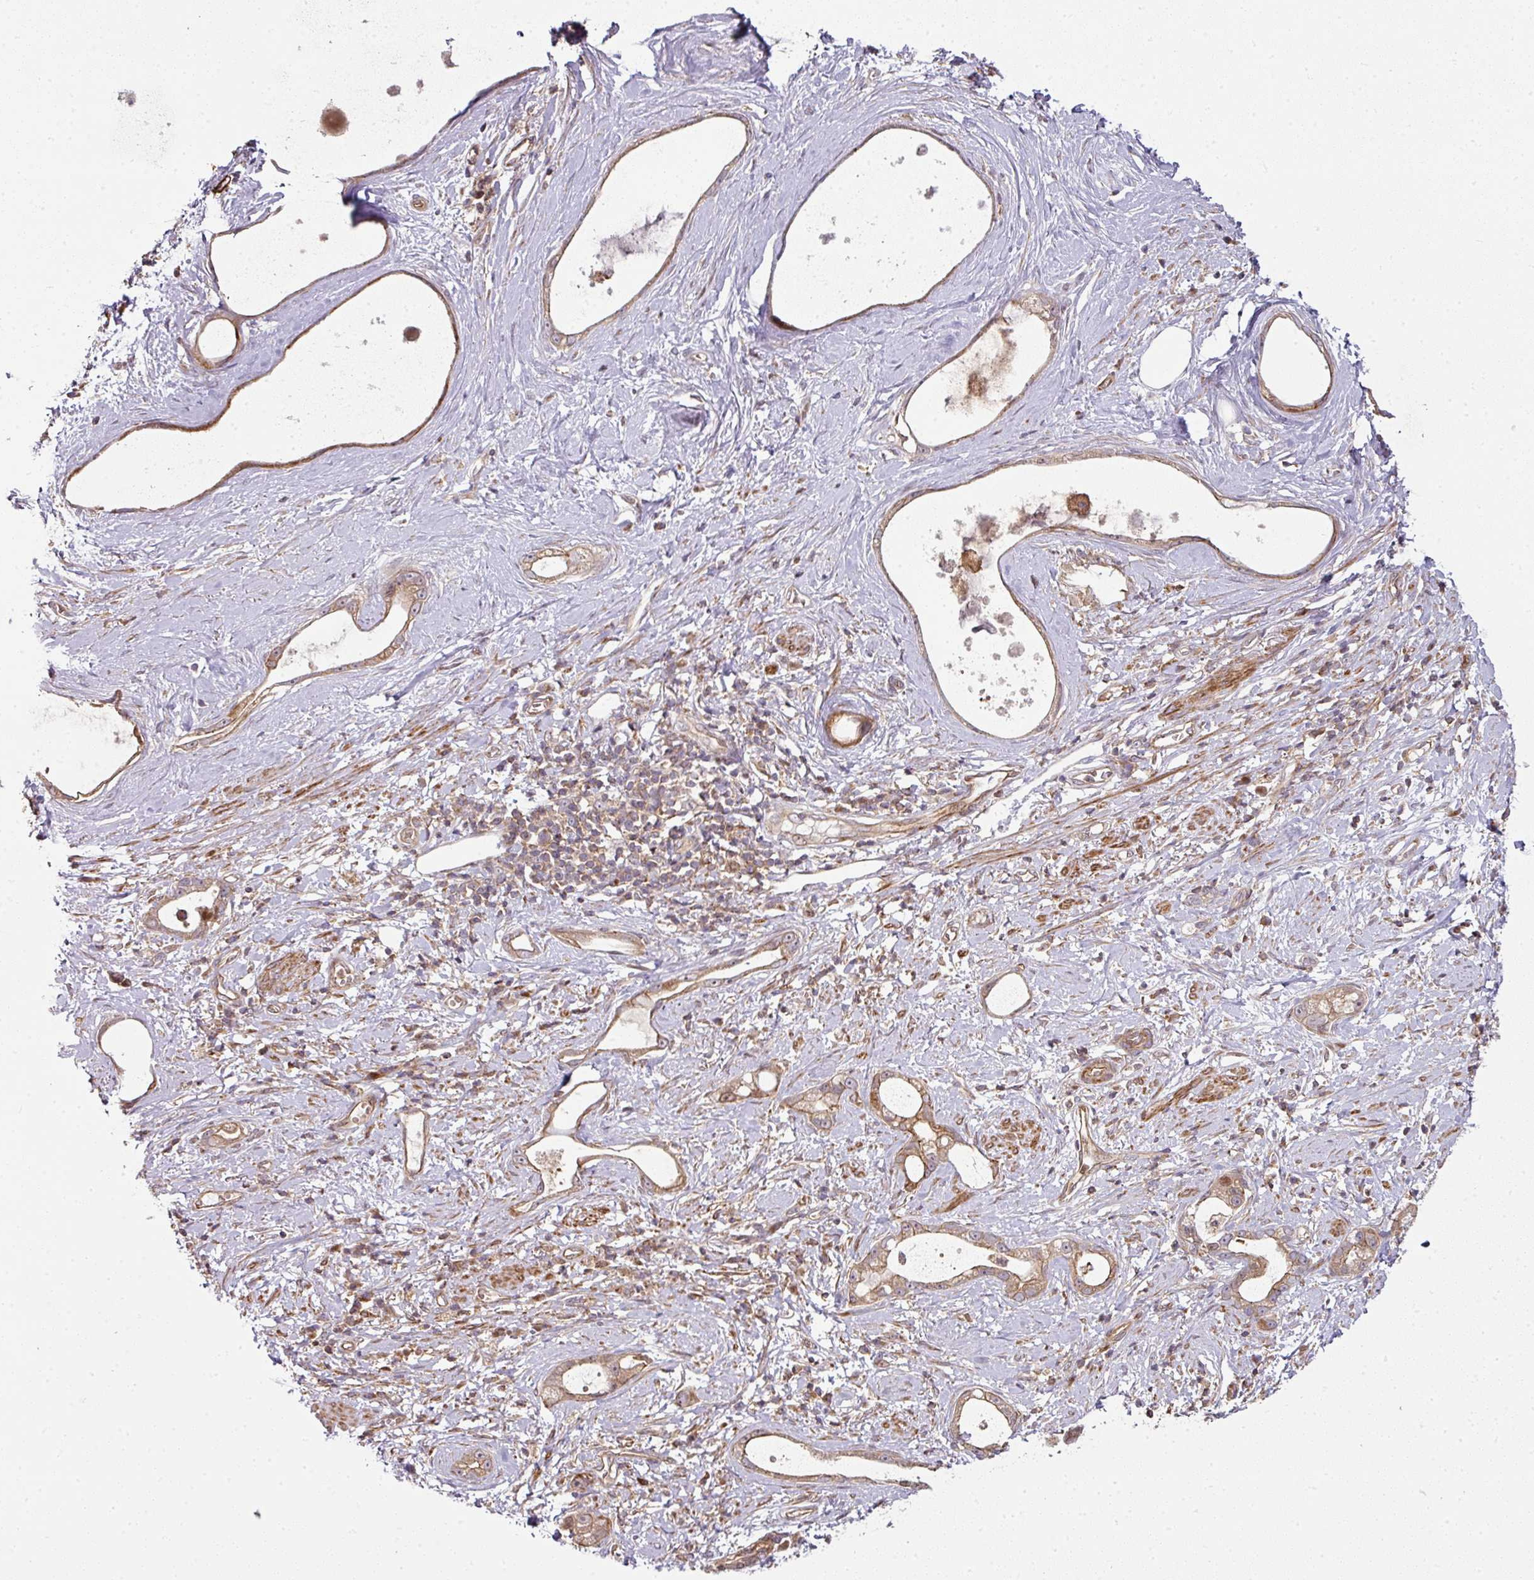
{"staining": {"intensity": "weak", "quantity": ">75%", "location": "cytoplasmic/membranous,nuclear"}, "tissue": "stomach cancer", "cell_type": "Tumor cells", "image_type": "cancer", "snomed": [{"axis": "morphology", "description": "Adenocarcinoma, NOS"}, {"axis": "topography", "description": "Stomach"}], "caption": "This histopathology image shows immunohistochemistry staining of human stomach adenocarcinoma, with low weak cytoplasmic/membranous and nuclear expression in approximately >75% of tumor cells.", "gene": "ATAT1", "patient": {"sex": "male", "age": 55}}